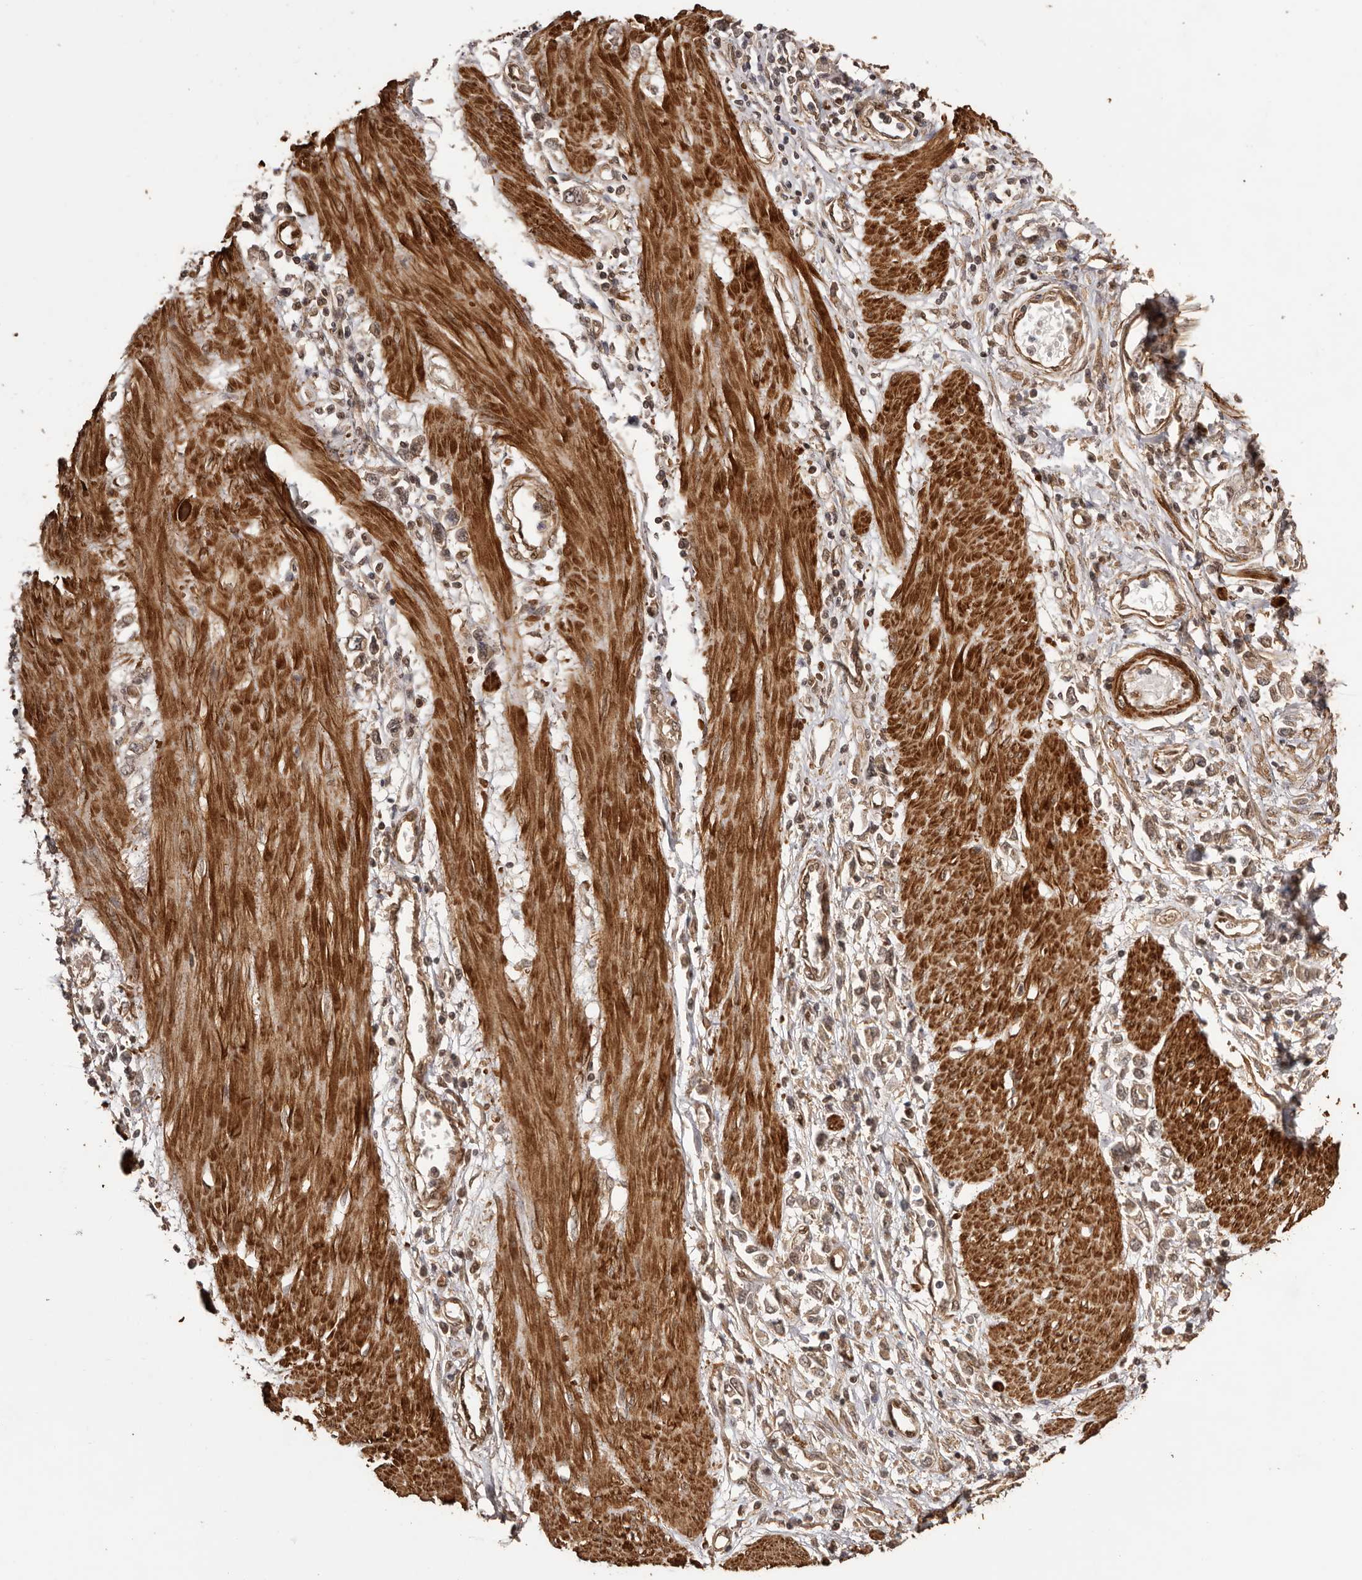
{"staining": {"intensity": "weak", "quantity": ">75%", "location": "cytoplasmic/membranous"}, "tissue": "stomach cancer", "cell_type": "Tumor cells", "image_type": "cancer", "snomed": [{"axis": "morphology", "description": "Adenocarcinoma, NOS"}, {"axis": "topography", "description": "Stomach"}], "caption": "This is an image of IHC staining of adenocarcinoma (stomach), which shows weak staining in the cytoplasmic/membranous of tumor cells.", "gene": "UBR2", "patient": {"sex": "female", "age": 76}}